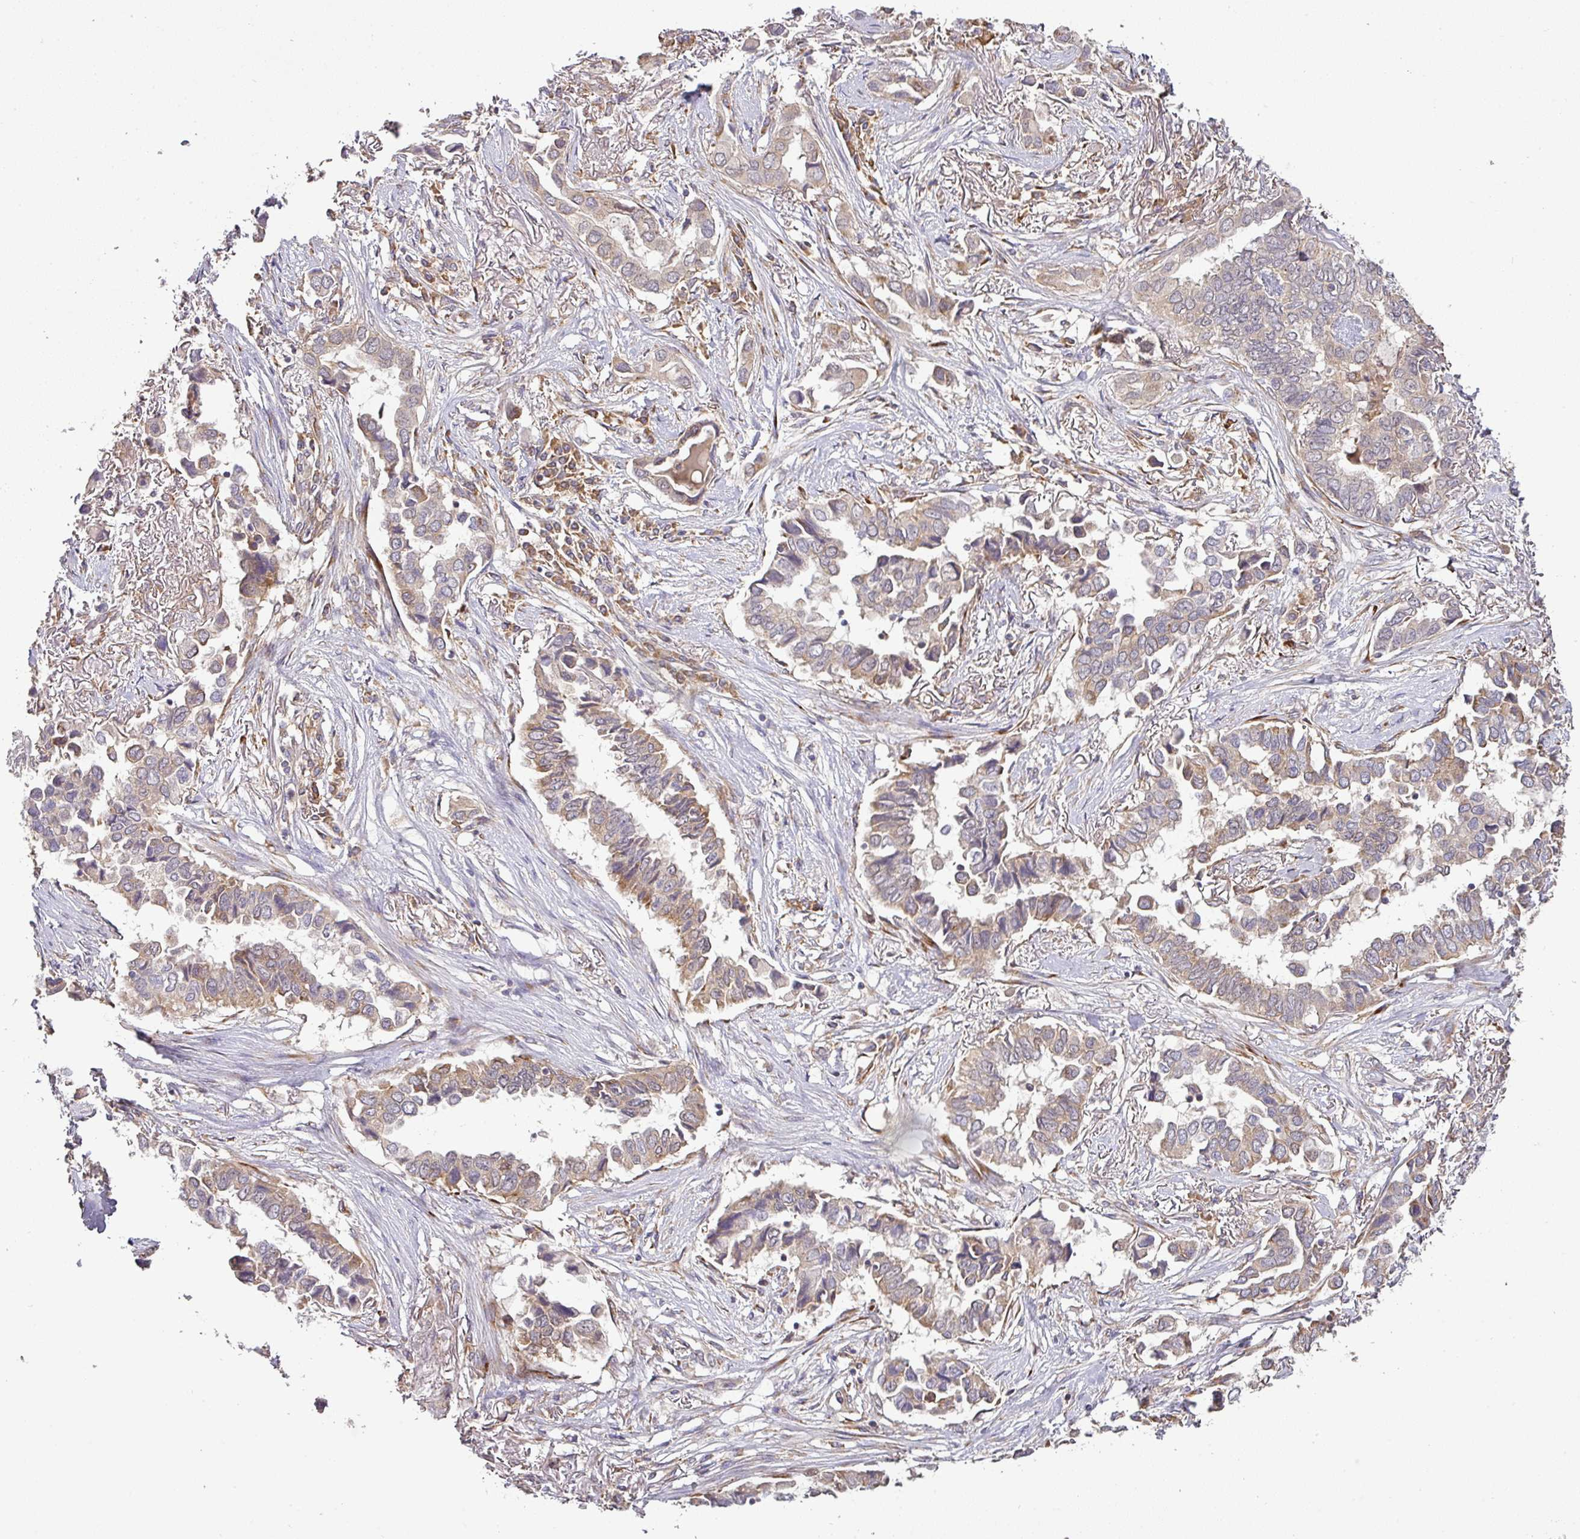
{"staining": {"intensity": "weak", "quantity": ">75%", "location": "cytoplasmic/membranous"}, "tissue": "lung cancer", "cell_type": "Tumor cells", "image_type": "cancer", "snomed": [{"axis": "morphology", "description": "Adenocarcinoma, NOS"}, {"axis": "topography", "description": "Lung"}], "caption": "Protein staining exhibits weak cytoplasmic/membranous expression in about >75% of tumor cells in adenocarcinoma (lung).", "gene": "GALP", "patient": {"sex": "female", "age": 76}}